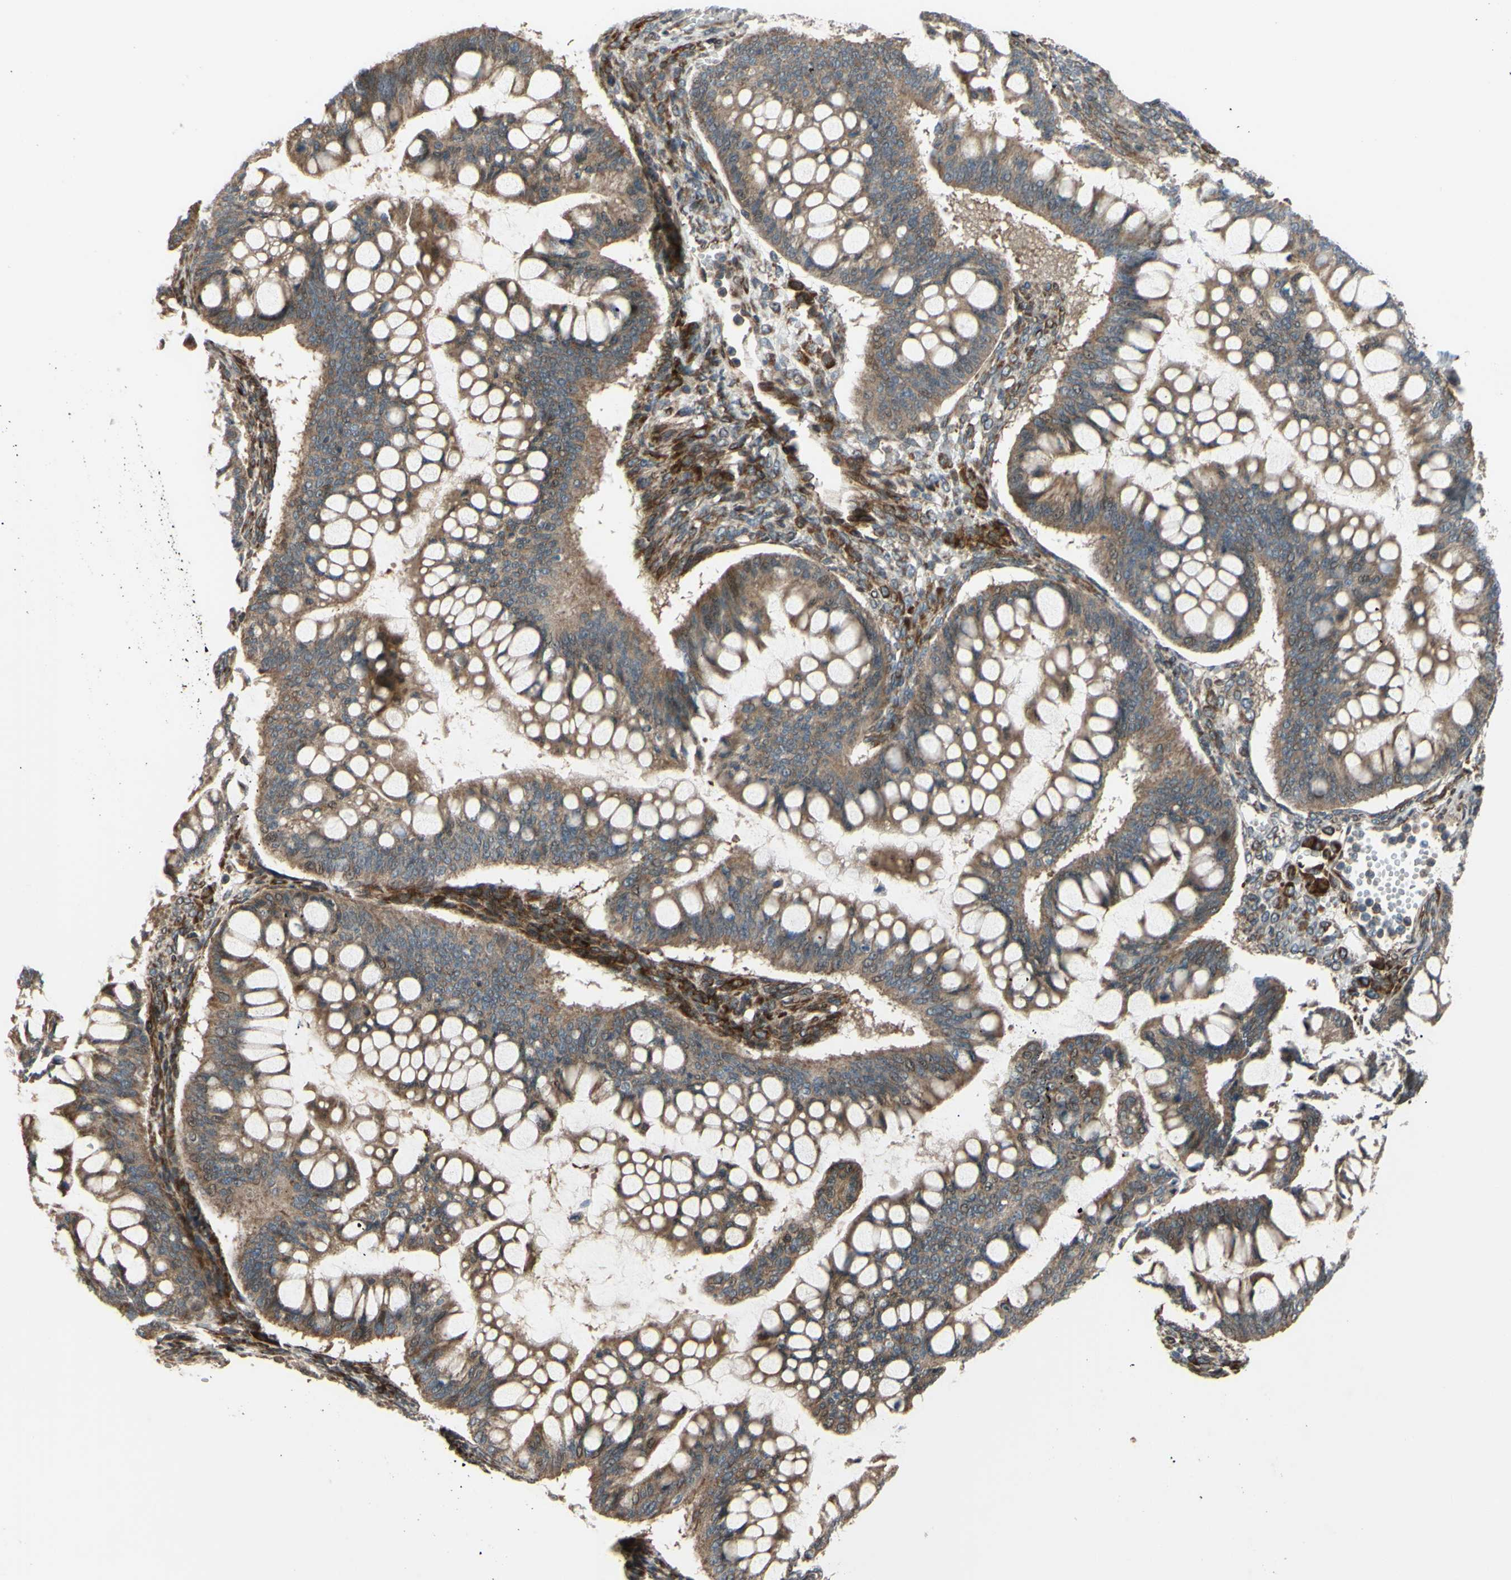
{"staining": {"intensity": "moderate", "quantity": ">75%", "location": "cytoplasmic/membranous"}, "tissue": "ovarian cancer", "cell_type": "Tumor cells", "image_type": "cancer", "snomed": [{"axis": "morphology", "description": "Cystadenocarcinoma, mucinous, NOS"}, {"axis": "topography", "description": "Ovary"}], "caption": "Immunohistochemical staining of ovarian mucinous cystadenocarcinoma shows medium levels of moderate cytoplasmic/membranous protein expression in about >75% of tumor cells.", "gene": "PRAF2", "patient": {"sex": "female", "age": 73}}